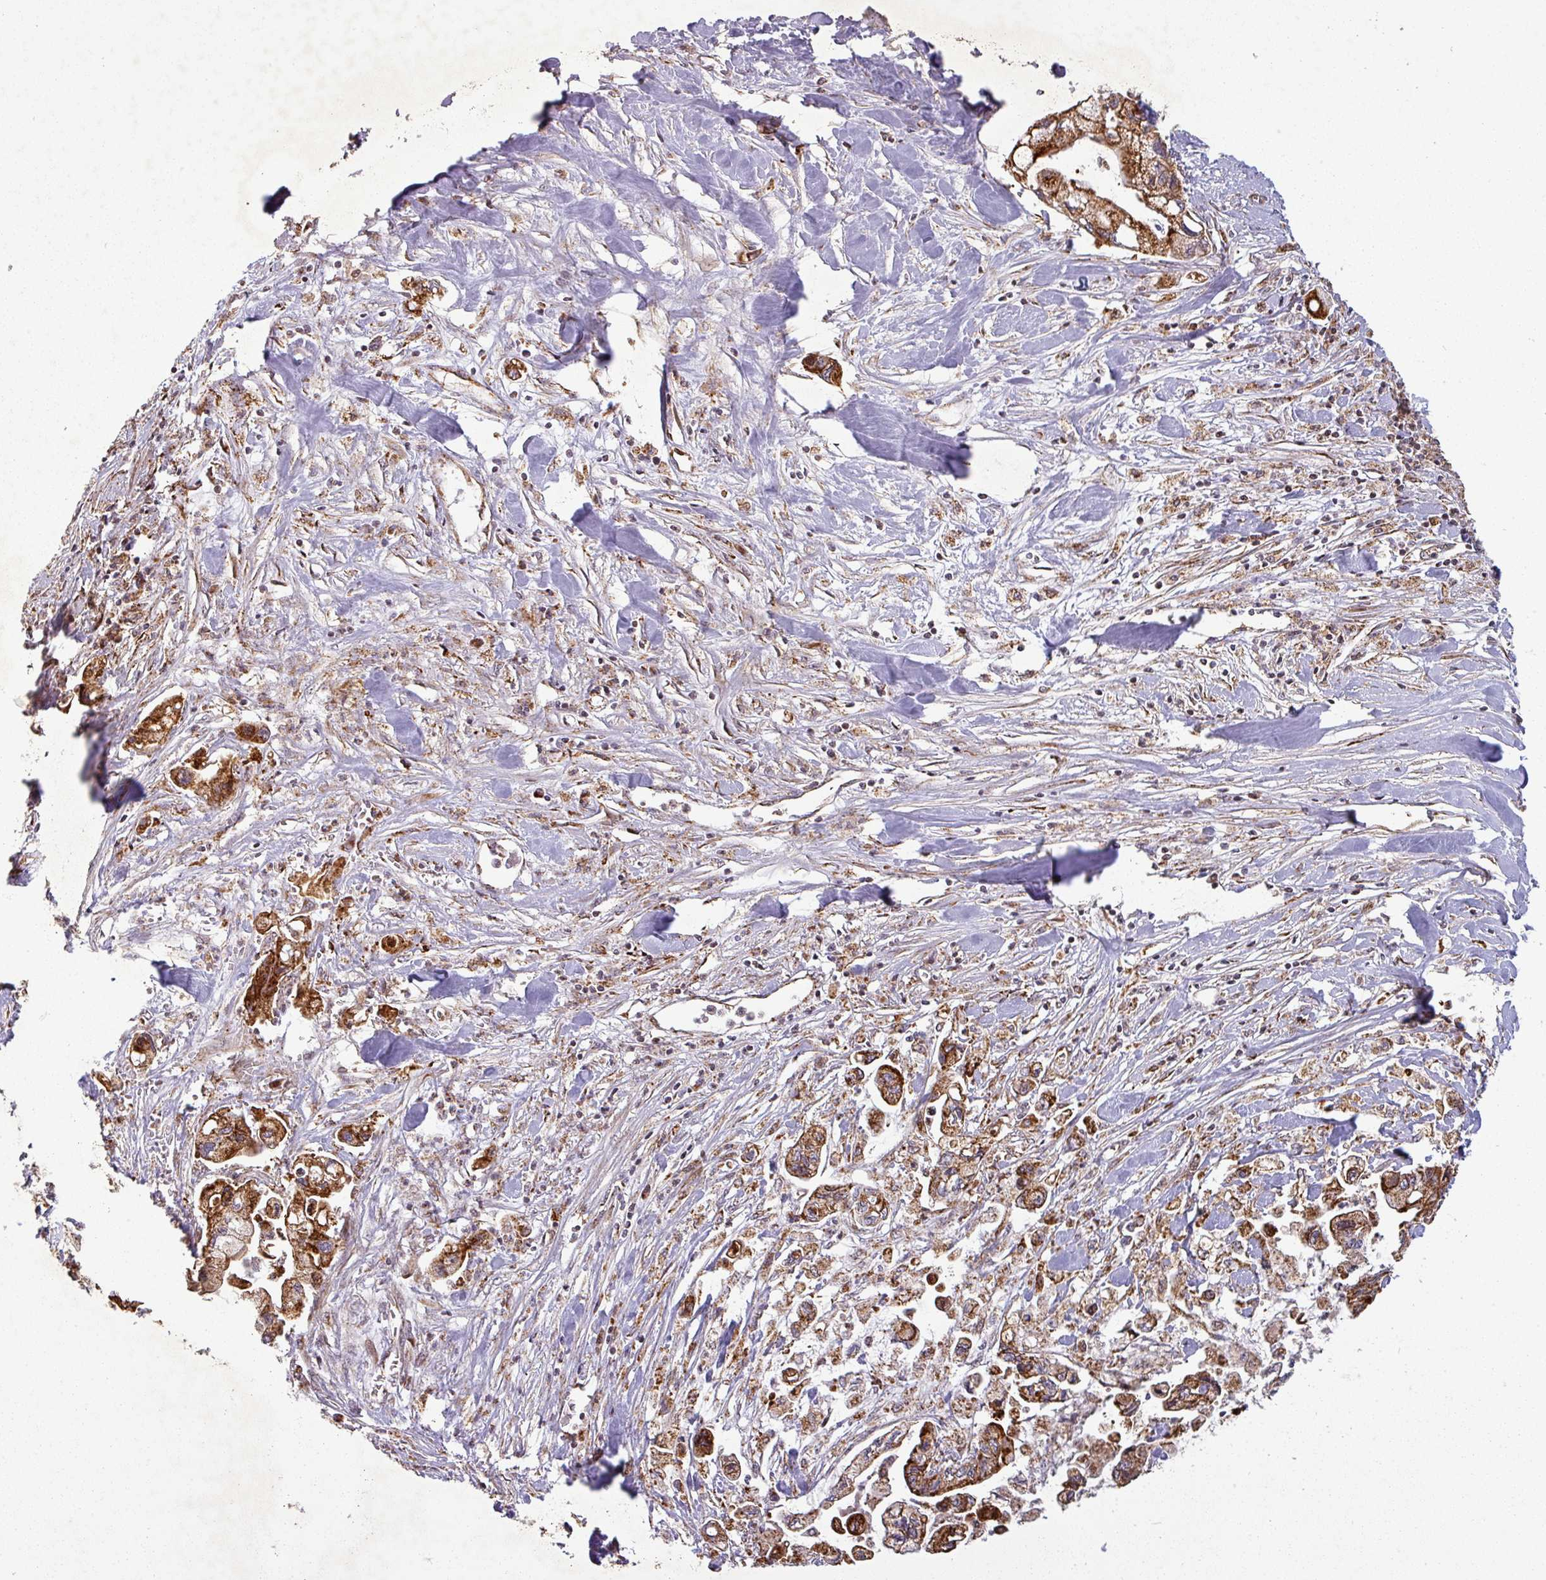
{"staining": {"intensity": "strong", "quantity": ">75%", "location": "cytoplasmic/membranous"}, "tissue": "pancreatic cancer", "cell_type": "Tumor cells", "image_type": "cancer", "snomed": [{"axis": "morphology", "description": "Adenocarcinoma, NOS"}, {"axis": "topography", "description": "Pancreas"}], "caption": "About >75% of tumor cells in human pancreatic cancer (adenocarcinoma) exhibit strong cytoplasmic/membranous protein staining as visualized by brown immunohistochemical staining.", "gene": "GPD2", "patient": {"sex": "male", "age": 61}}